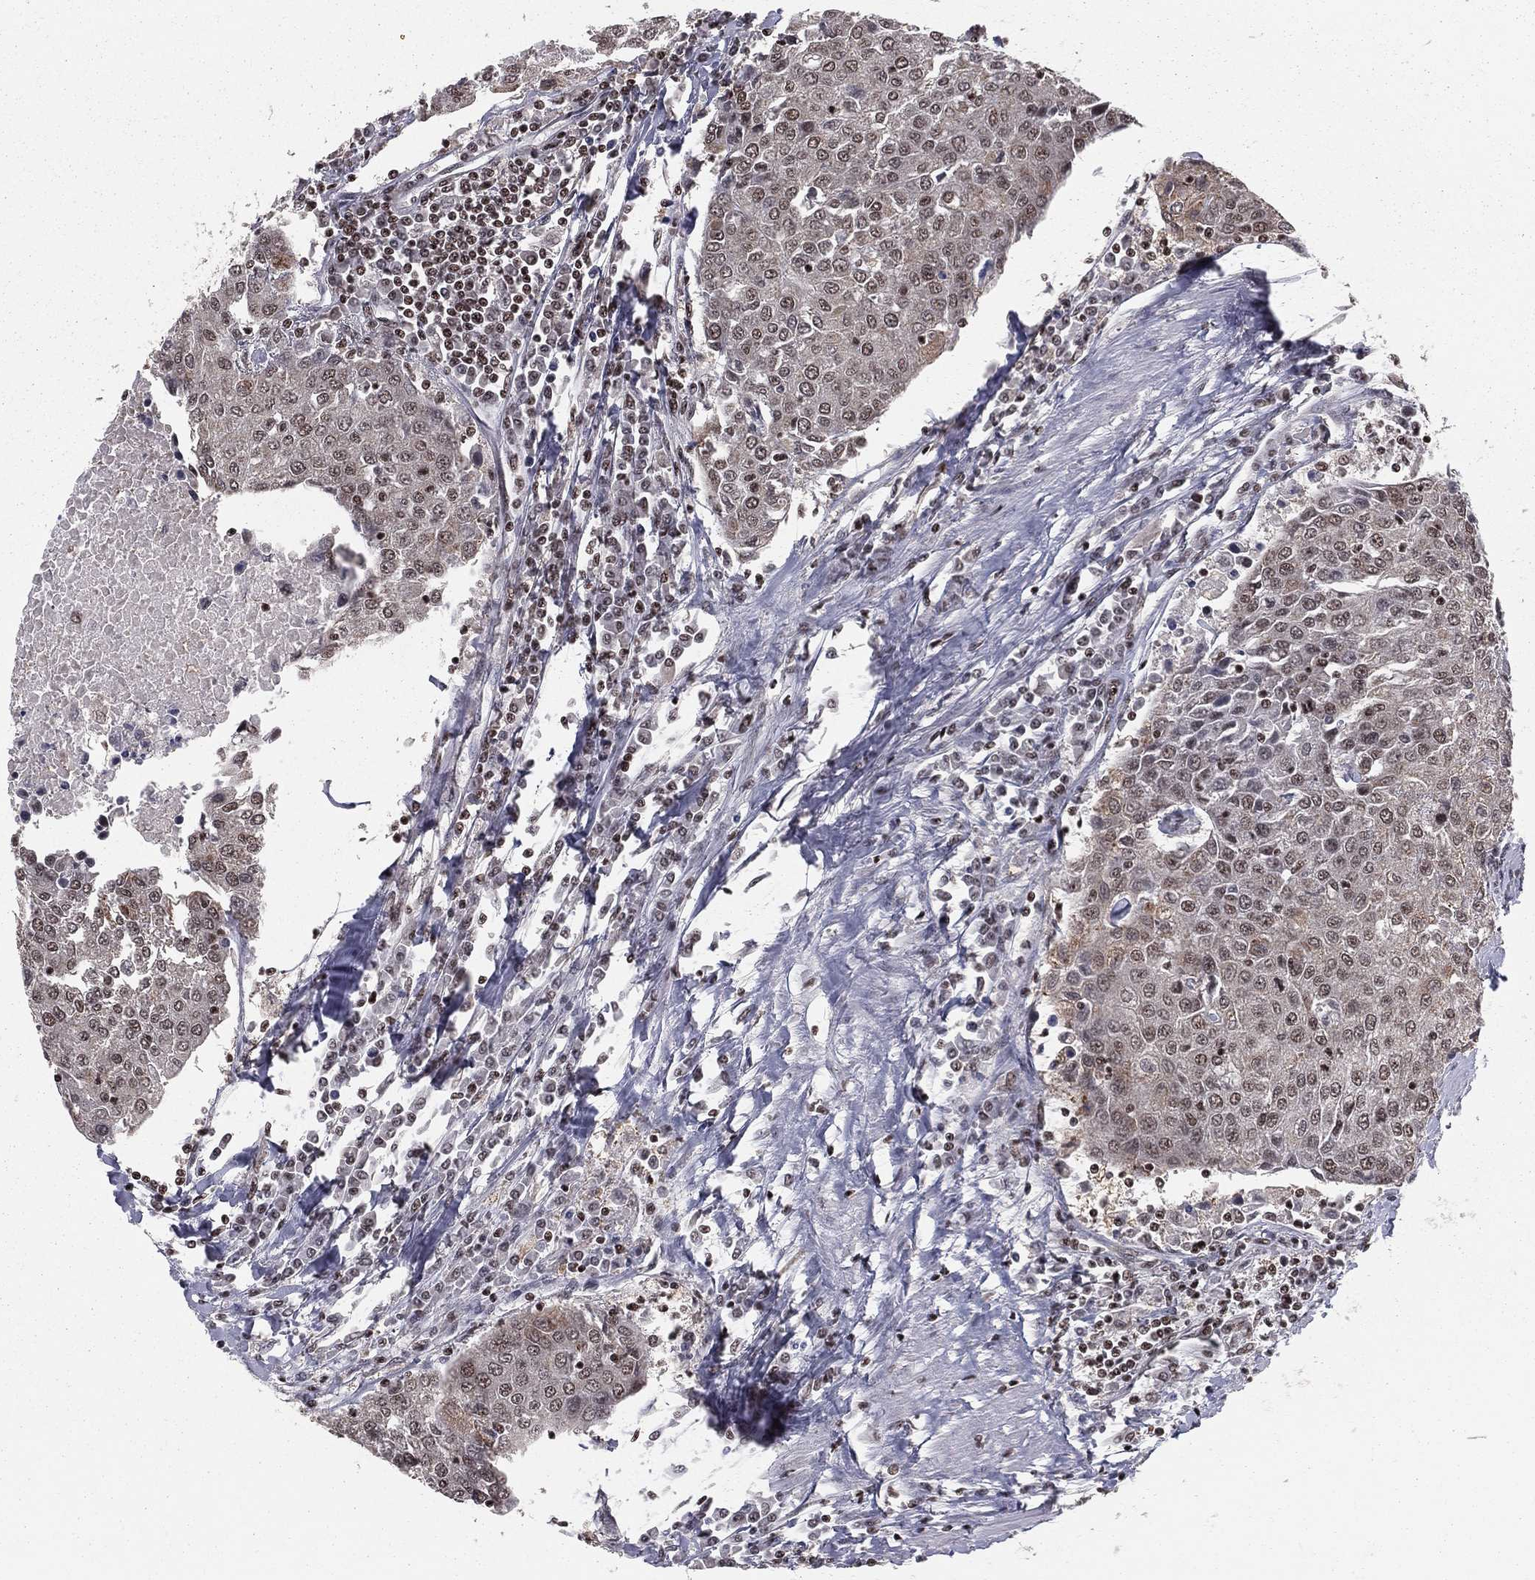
{"staining": {"intensity": "negative", "quantity": "none", "location": "none"}, "tissue": "urothelial cancer", "cell_type": "Tumor cells", "image_type": "cancer", "snomed": [{"axis": "morphology", "description": "Urothelial carcinoma, High grade"}, {"axis": "topography", "description": "Urinary bladder"}], "caption": "DAB immunohistochemical staining of high-grade urothelial carcinoma shows no significant positivity in tumor cells. The staining is performed using DAB (3,3'-diaminobenzidine) brown chromogen with nuclei counter-stained in using hematoxylin.", "gene": "NFYB", "patient": {"sex": "female", "age": 85}}